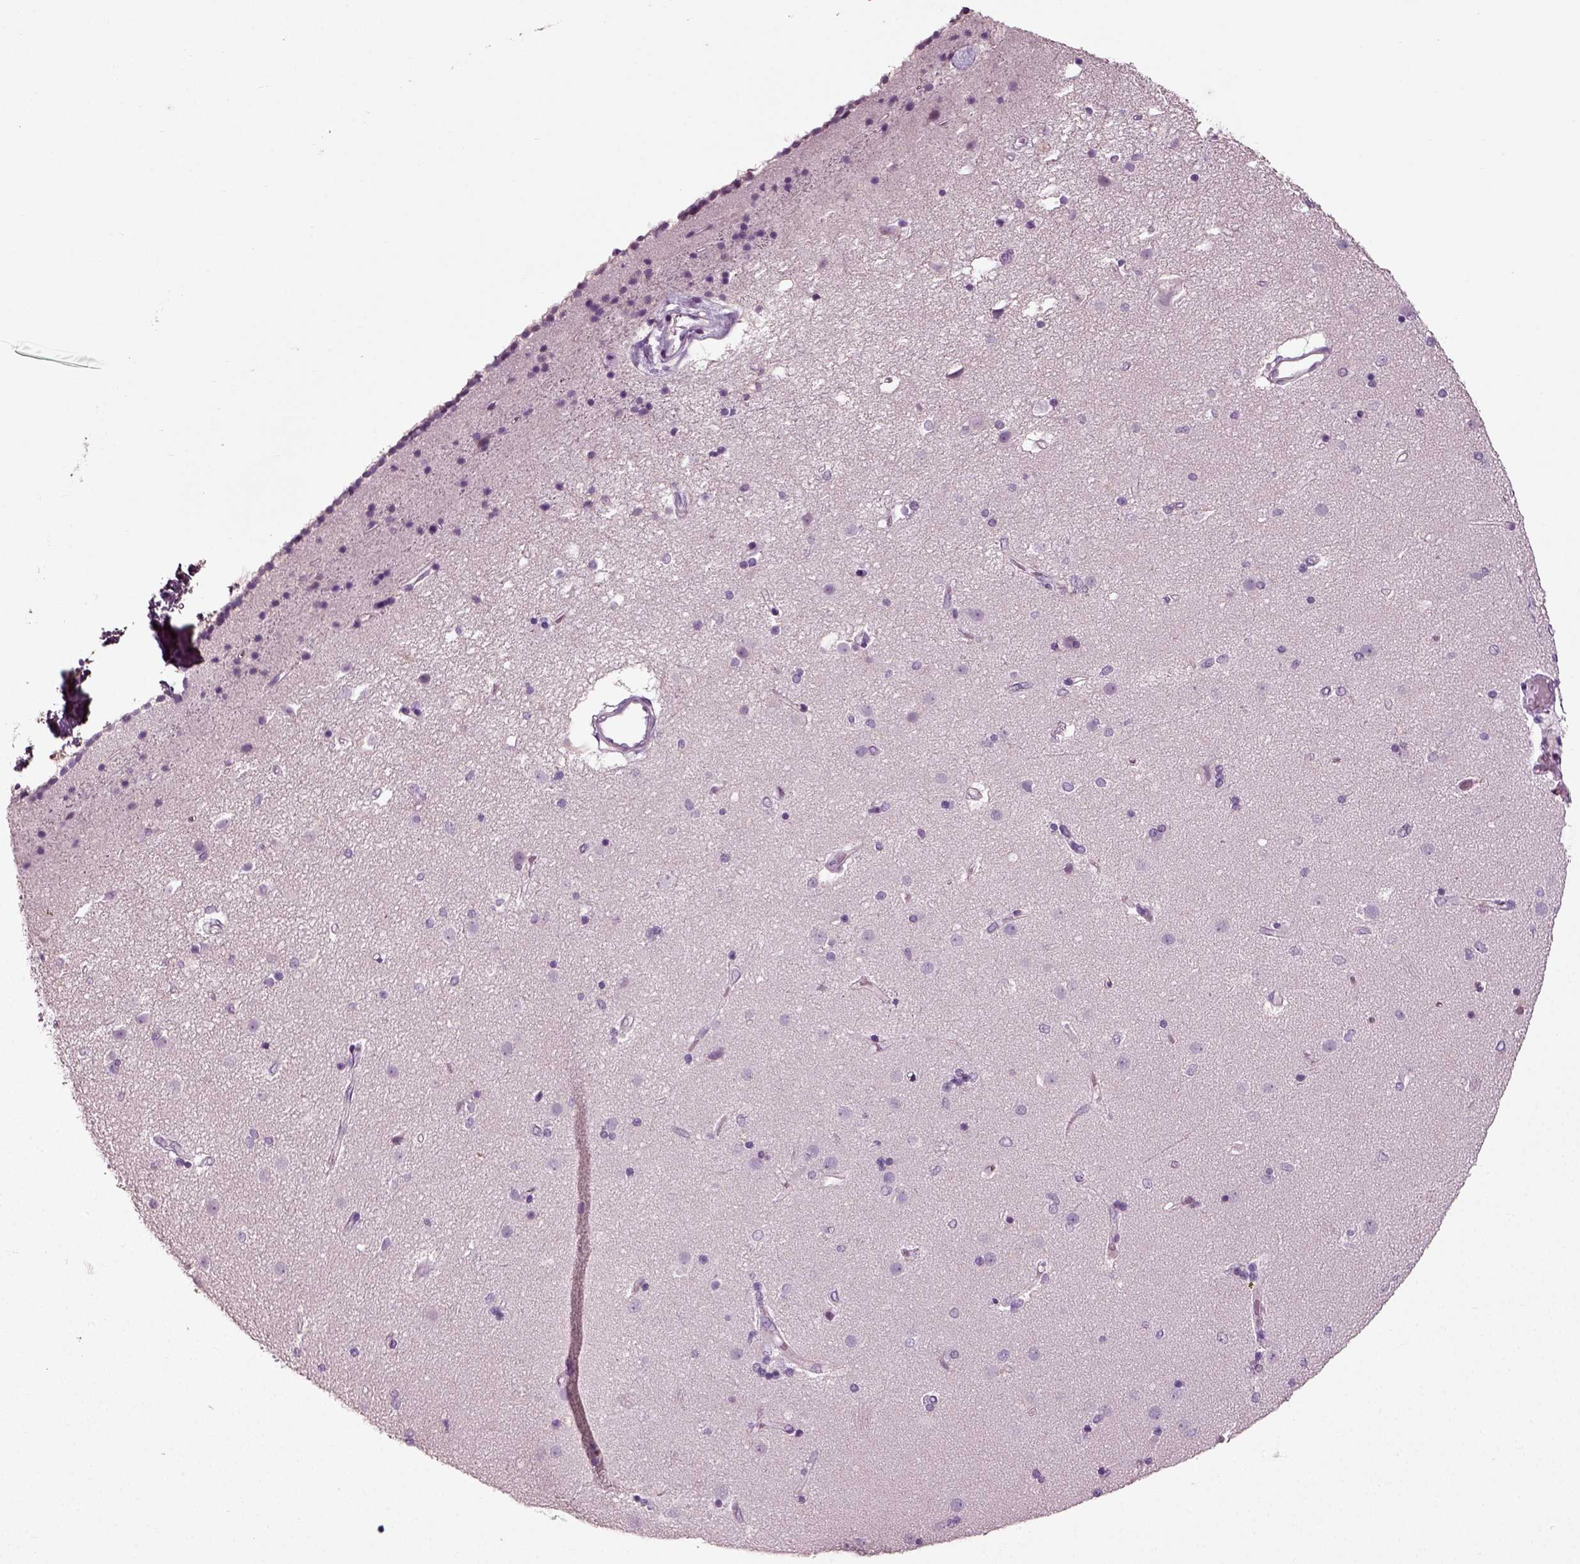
{"staining": {"intensity": "negative", "quantity": "none", "location": "none"}, "tissue": "caudate", "cell_type": "Glial cells", "image_type": "normal", "snomed": [{"axis": "morphology", "description": "Normal tissue, NOS"}, {"axis": "topography", "description": "Lateral ventricle wall"}], "caption": "High magnification brightfield microscopy of unremarkable caudate stained with DAB (brown) and counterstained with hematoxylin (blue): glial cells show no significant staining. The staining was performed using DAB to visualize the protein expression in brown, while the nuclei were stained in blue with hematoxylin (Magnification: 20x).", "gene": "DEFB118", "patient": {"sex": "female", "age": 71}}